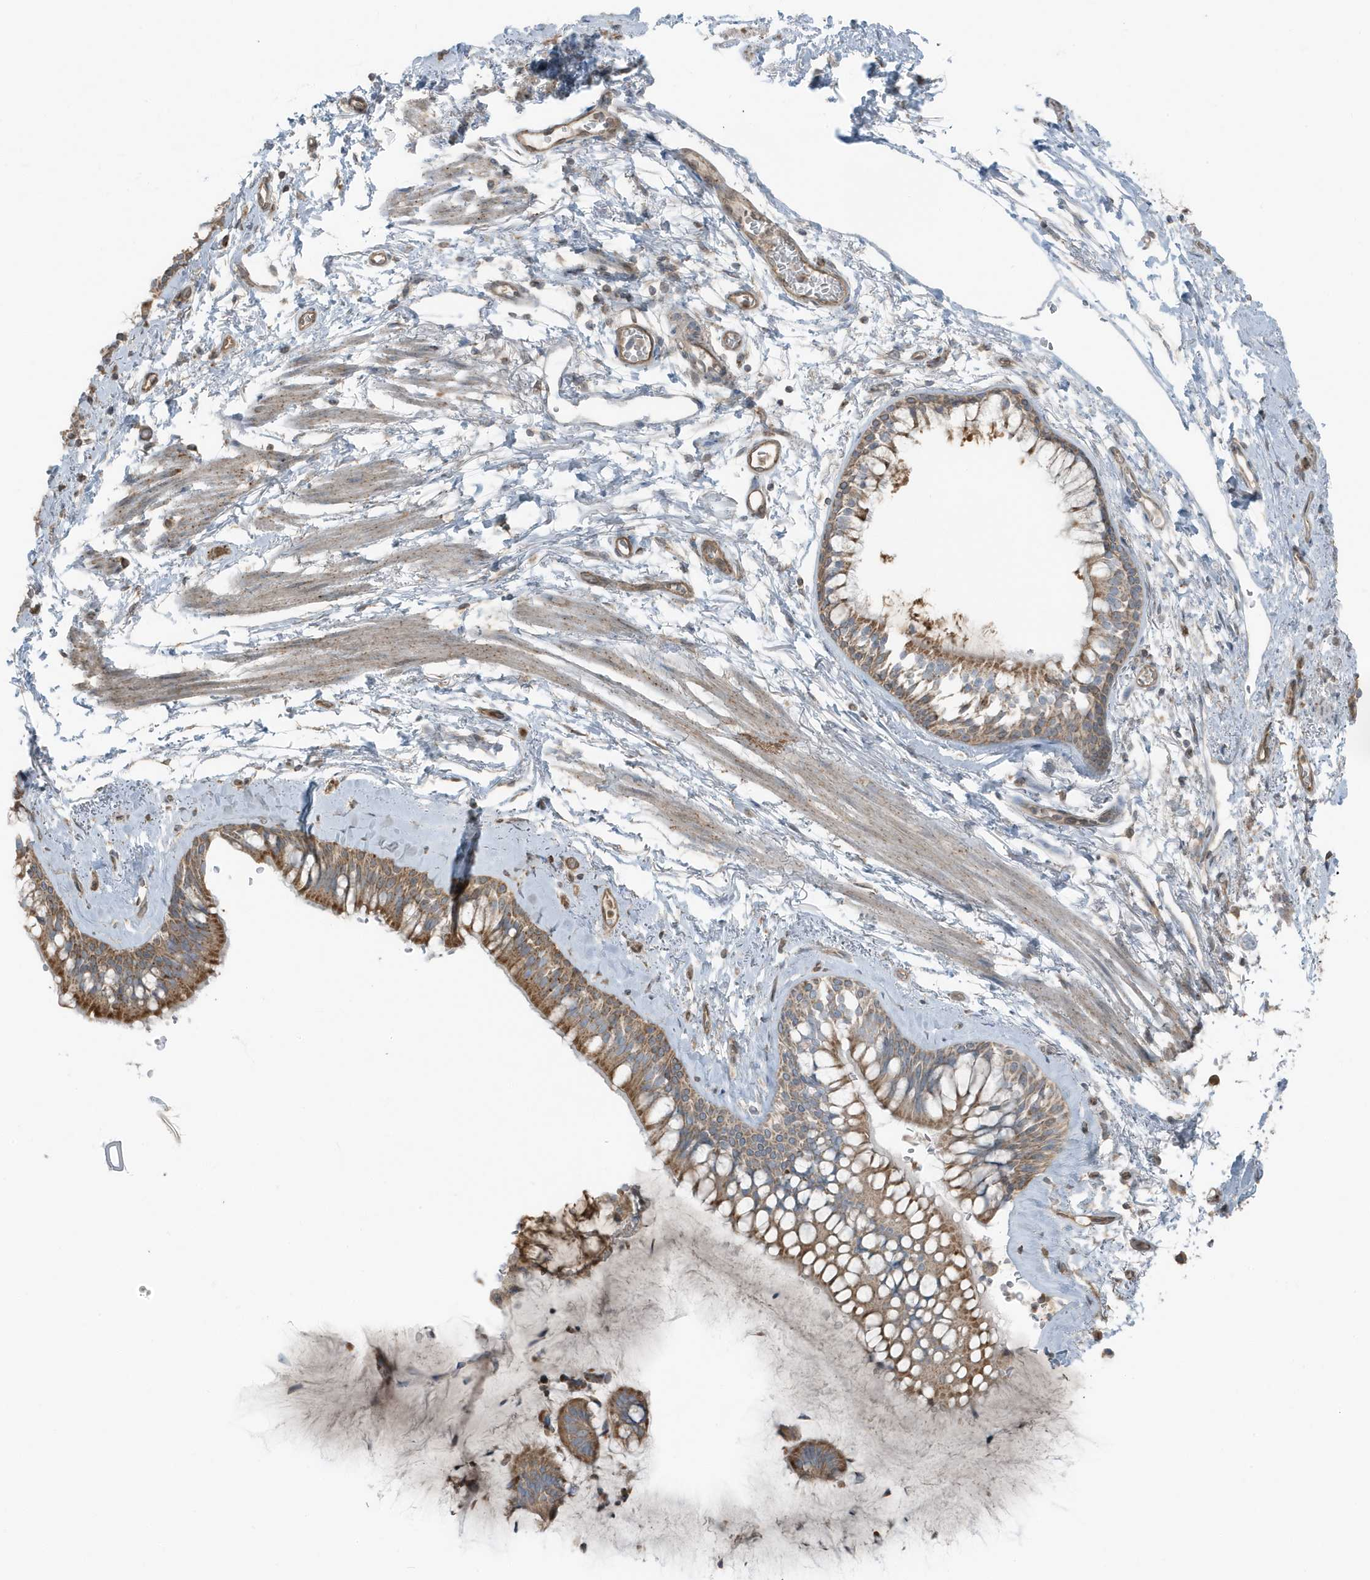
{"staining": {"intensity": "moderate", "quantity": ">75%", "location": "cytoplasmic/membranous"}, "tissue": "bronchus", "cell_type": "Respiratory epithelial cells", "image_type": "normal", "snomed": [{"axis": "morphology", "description": "Normal tissue, NOS"}, {"axis": "morphology", "description": "Inflammation, NOS"}, {"axis": "topography", "description": "Cartilage tissue"}, {"axis": "topography", "description": "Bronchus"}, {"axis": "topography", "description": "Lung"}], "caption": "DAB (3,3'-diaminobenzidine) immunohistochemical staining of benign bronchus shows moderate cytoplasmic/membranous protein expression in approximately >75% of respiratory epithelial cells.", "gene": "AZI2", "patient": {"sex": "female", "age": 64}}